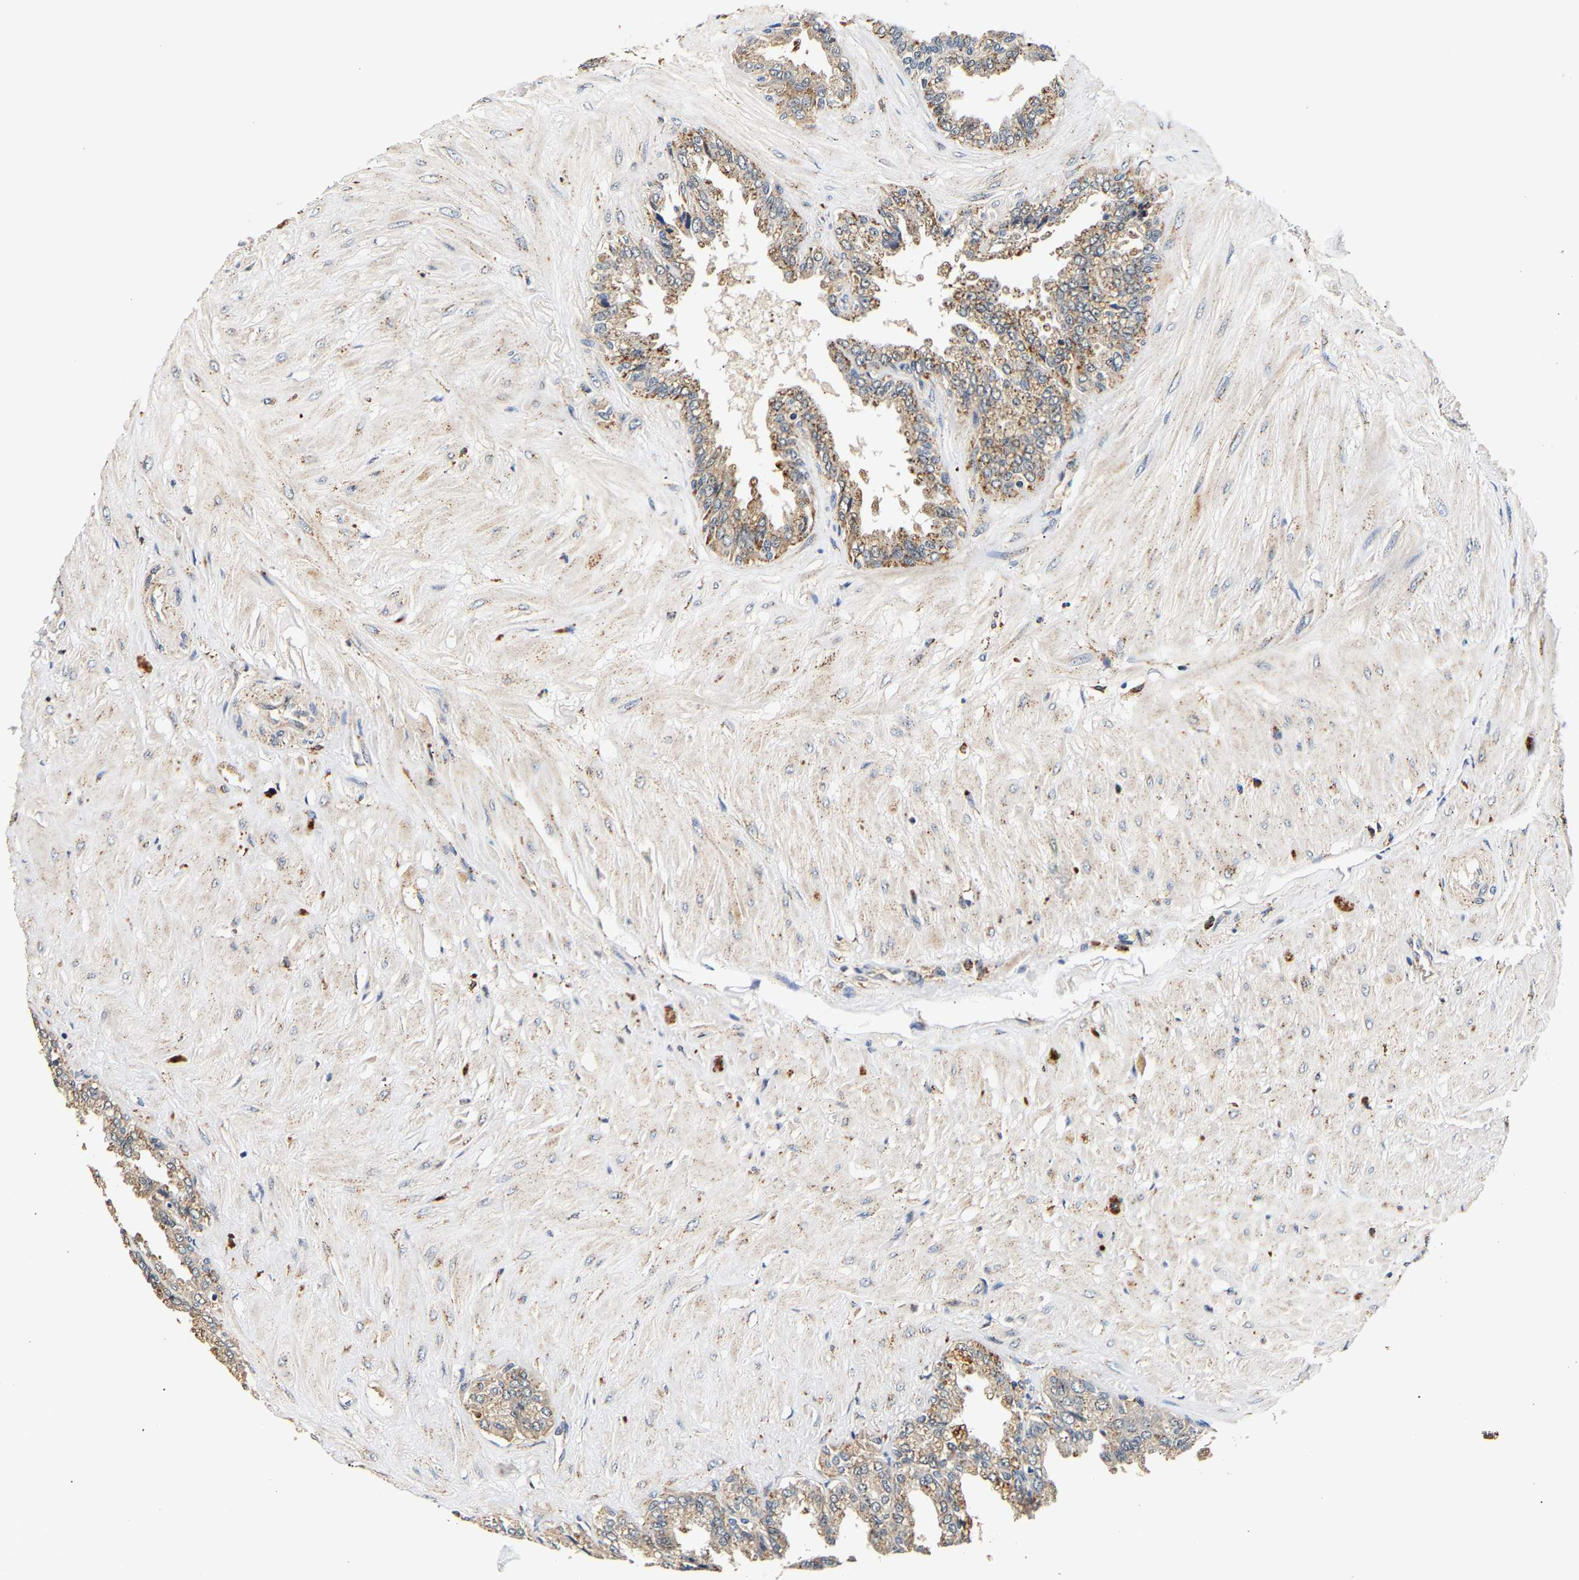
{"staining": {"intensity": "moderate", "quantity": "<25%", "location": "cytoplasmic/membranous"}, "tissue": "seminal vesicle", "cell_type": "Glandular cells", "image_type": "normal", "snomed": [{"axis": "morphology", "description": "Normal tissue, NOS"}, {"axis": "topography", "description": "Seminal veicle"}], "caption": "An immunohistochemistry (IHC) histopathology image of unremarkable tissue is shown. Protein staining in brown shows moderate cytoplasmic/membranous positivity in seminal vesicle within glandular cells. Ihc stains the protein of interest in brown and the nuclei are stained blue.", "gene": "SMU1", "patient": {"sex": "male", "age": 46}}